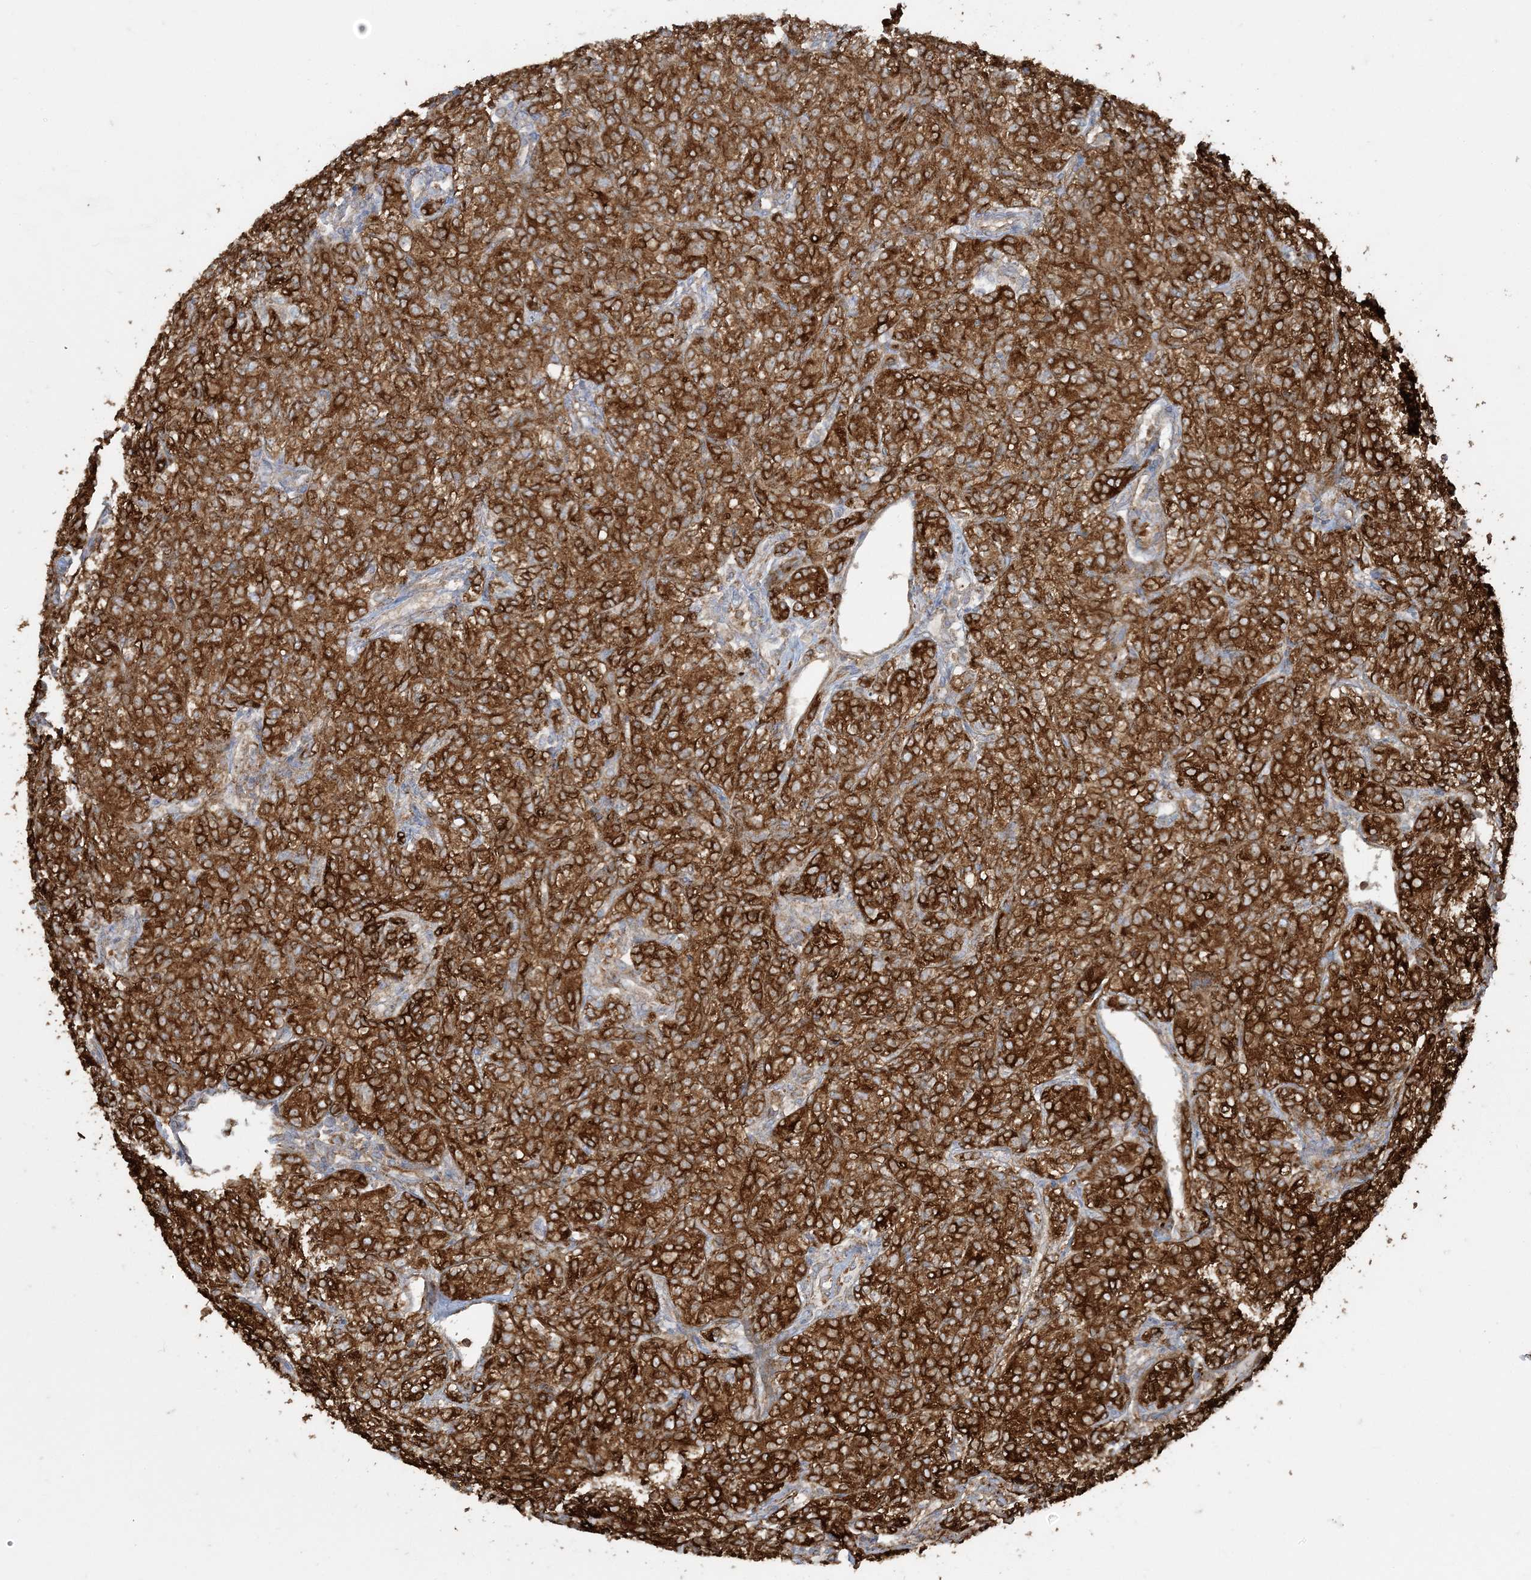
{"staining": {"intensity": "strong", "quantity": ">75%", "location": "cytoplasmic/membranous"}, "tissue": "renal cancer", "cell_type": "Tumor cells", "image_type": "cancer", "snomed": [{"axis": "morphology", "description": "Adenocarcinoma, NOS"}, {"axis": "topography", "description": "Kidney"}], "caption": "A brown stain labels strong cytoplasmic/membranous staining of a protein in human renal adenocarcinoma tumor cells.", "gene": "DERL3", "patient": {"sex": "male", "age": 77}}